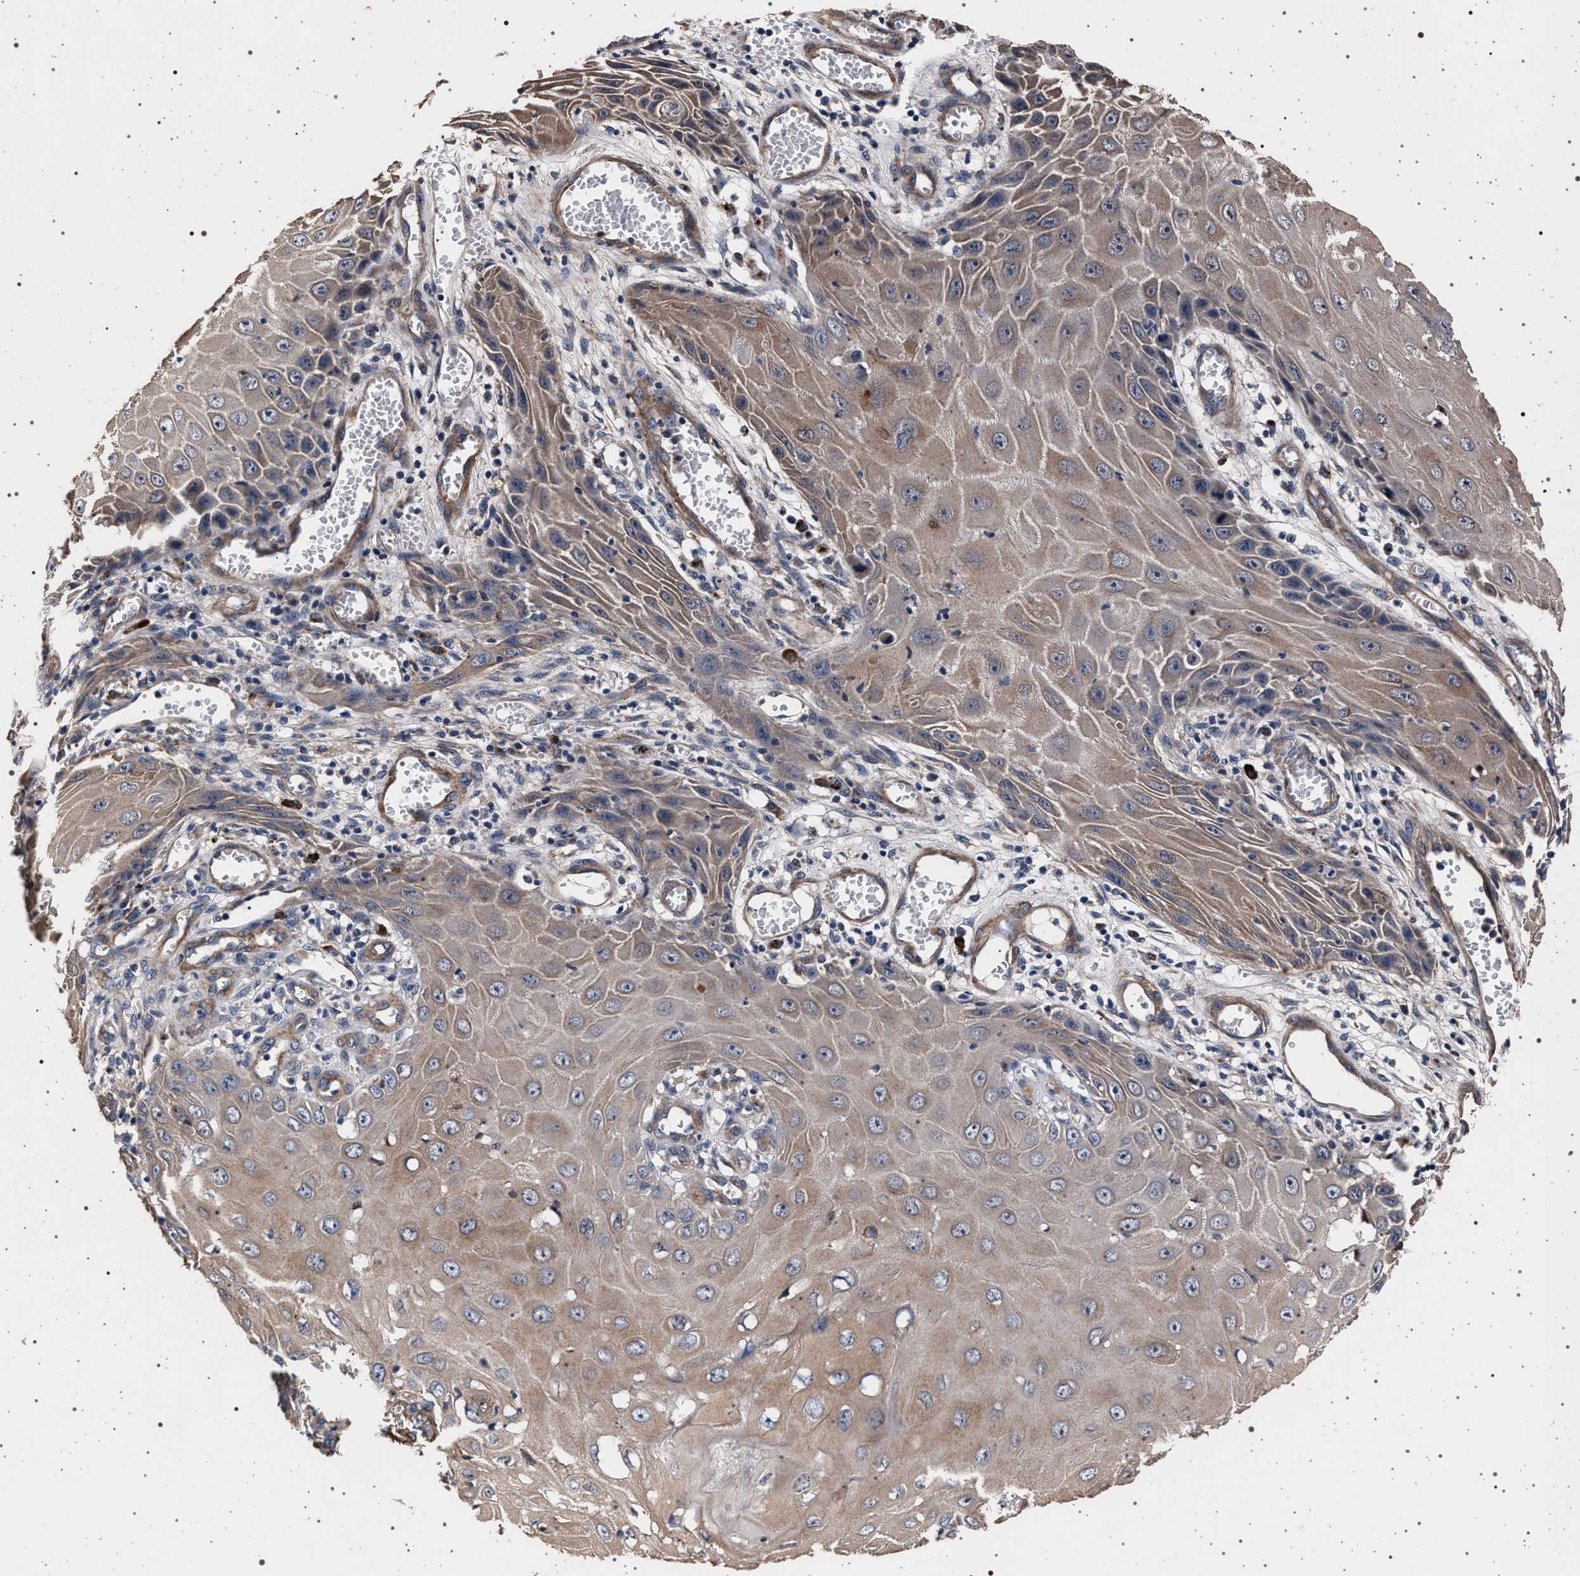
{"staining": {"intensity": "weak", "quantity": ">75%", "location": "cytoplasmic/membranous"}, "tissue": "skin cancer", "cell_type": "Tumor cells", "image_type": "cancer", "snomed": [{"axis": "morphology", "description": "Squamous cell carcinoma, NOS"}, {"axis": "topography", "description": "Skin"}], "caption": "Human skin cancer (squamous cell carcinoma) stained with a brown dye displays weak cytoplasmic/membranous positive staining in about >75% of tumor cells.", "gene": "KCNK6", "patient": {"sex": "female", "age": 73}}